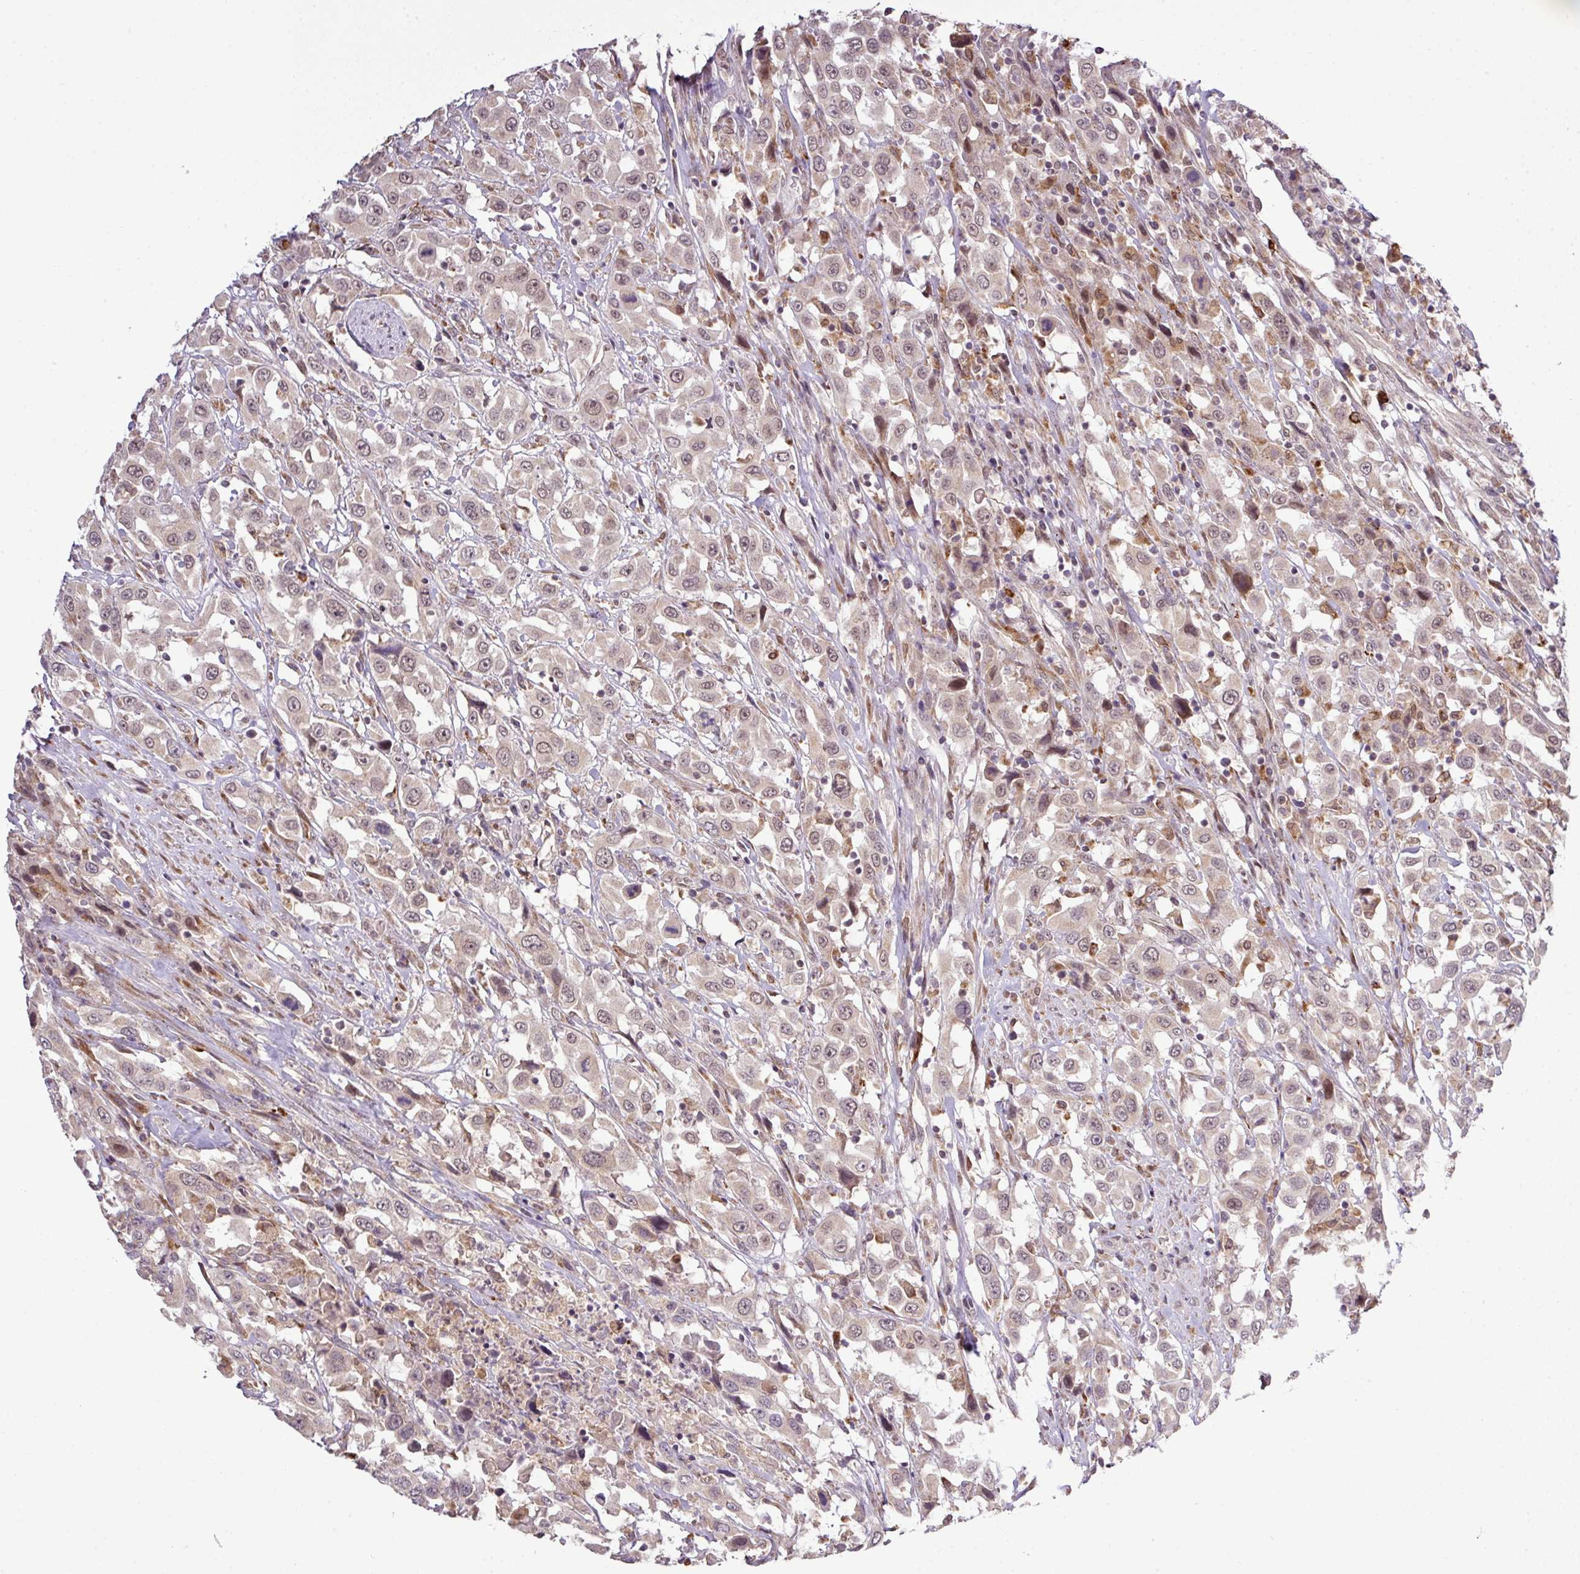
{"staining": {"intensity": "weak", "quantity": ">75%", "location": "nuclear"}, "tissue": "urothelial cancer", "cell_type": "Tumor cells", "image_type": "cancer", "snomed": [{"axis": "morphology", "description": "Urothelial carcinoma, High grade"}, {"axis": "topography", "description": "Urinary bladder"}], "caption": "Protein expression analysis of human urothelial carcinoma (high-grade) reveals weak nuclear positivity in about >75% of tumor cells. (Stains: DAB (3,3'-diaminobenzidine) in brown, nuclei in blue, Microscopy: brightfield microscopy at high magnification).", "gene": "SMCO4", "patient": {"sex": "male", "age": 61}}